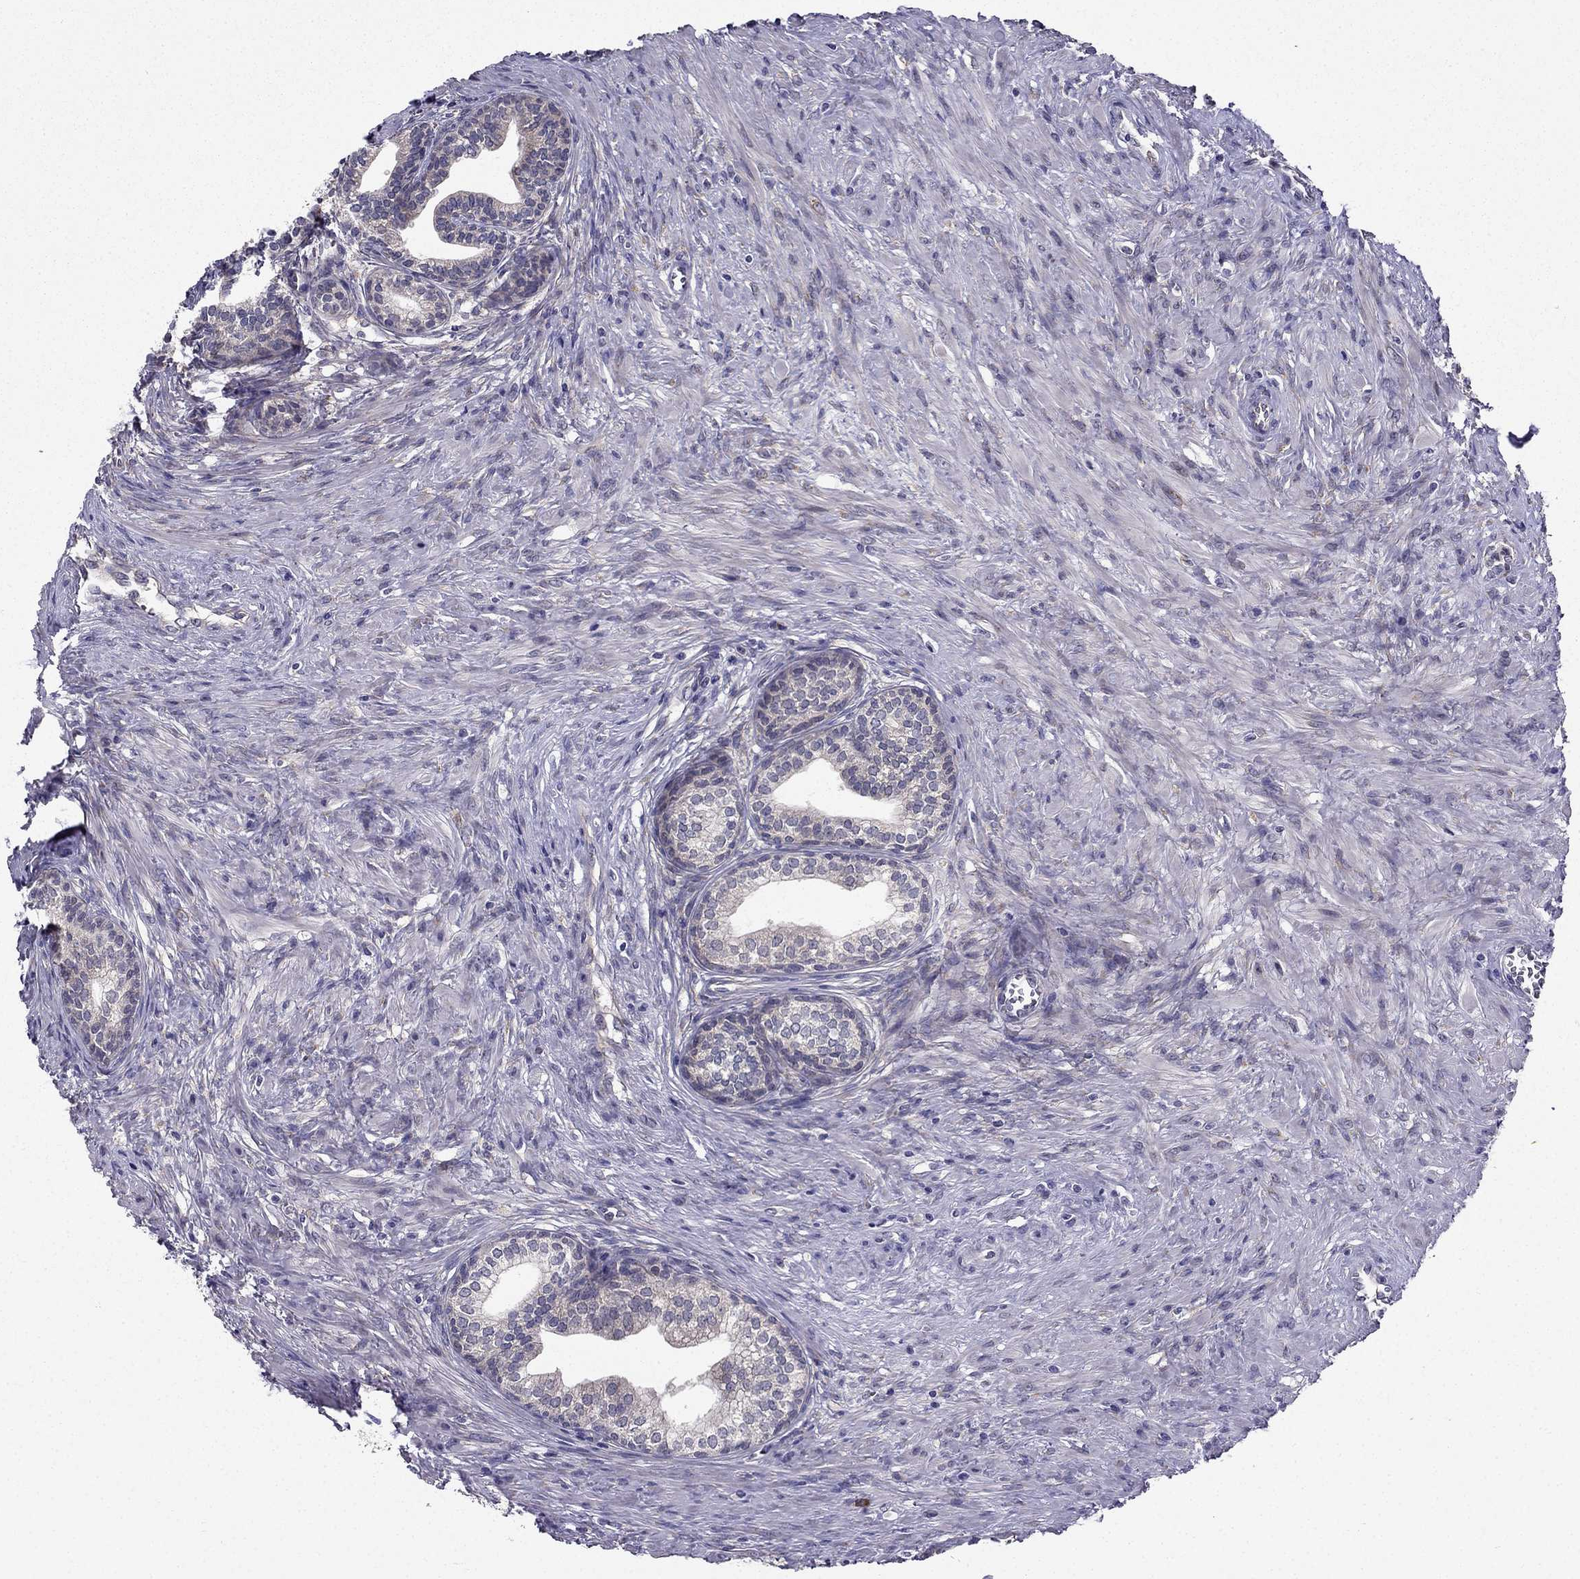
{"staining": {"intensity": "negative", "quantity": "none", "location": "none"}, "tissue": "prostate", "cell_type": "Glandular cells", "image_type": "normal", "snomed": [{"axis": "morphology", "description": "Normal tissue, NOS"}, {"axis": "topography", "description": "Prostate"}], "caption": "Immunohistochemical staining of normal human prostate reveals no significant positivity in glandular cells.", "gene": "ARHGEF28", "patient": {"sex": "male", "age": 65}}